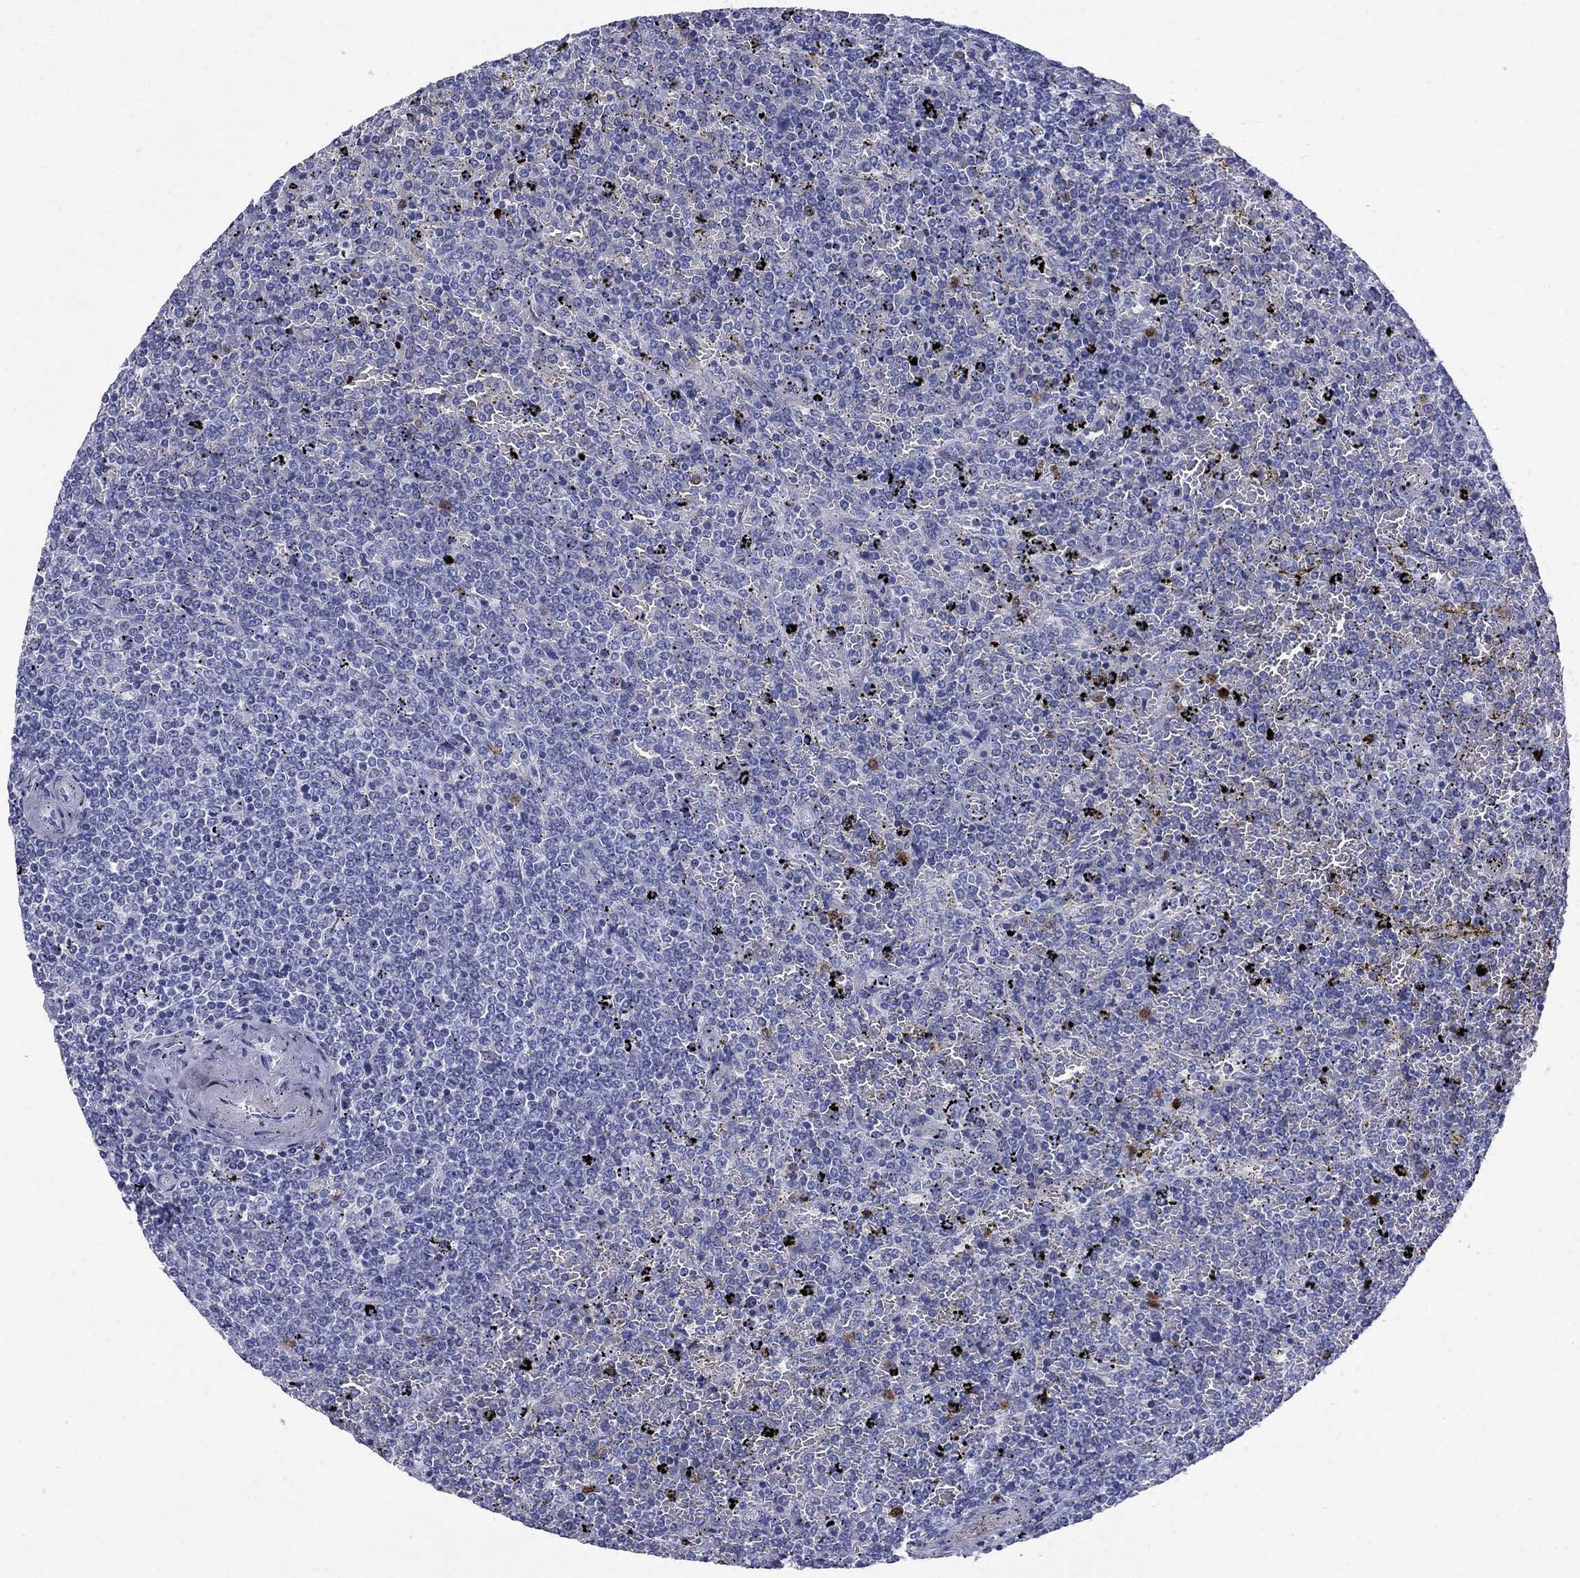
{"staining": {"intensity": "negative", "quantity": "none", "location": "none"}, "tissue": "lymphoma", "cell_type": "Tumor cells", "image_type": "cancer", "snomed": [{"axis": "morphology", "description": "Malignant lymphoma, non-Hodgkin's type, Low grade"}, {"axis": "topography", "description": "Spleen"}], "caption": "DAB immunohistochemical staining of malignant lymphoma, non-Hodgkin's type (low-grade) displays no significant positivity in tumor cells. (IHC, brightfield microscopy, high magnification).", "gene": "SERPINB2", "patient": {"sex": "female", "age": 77}}